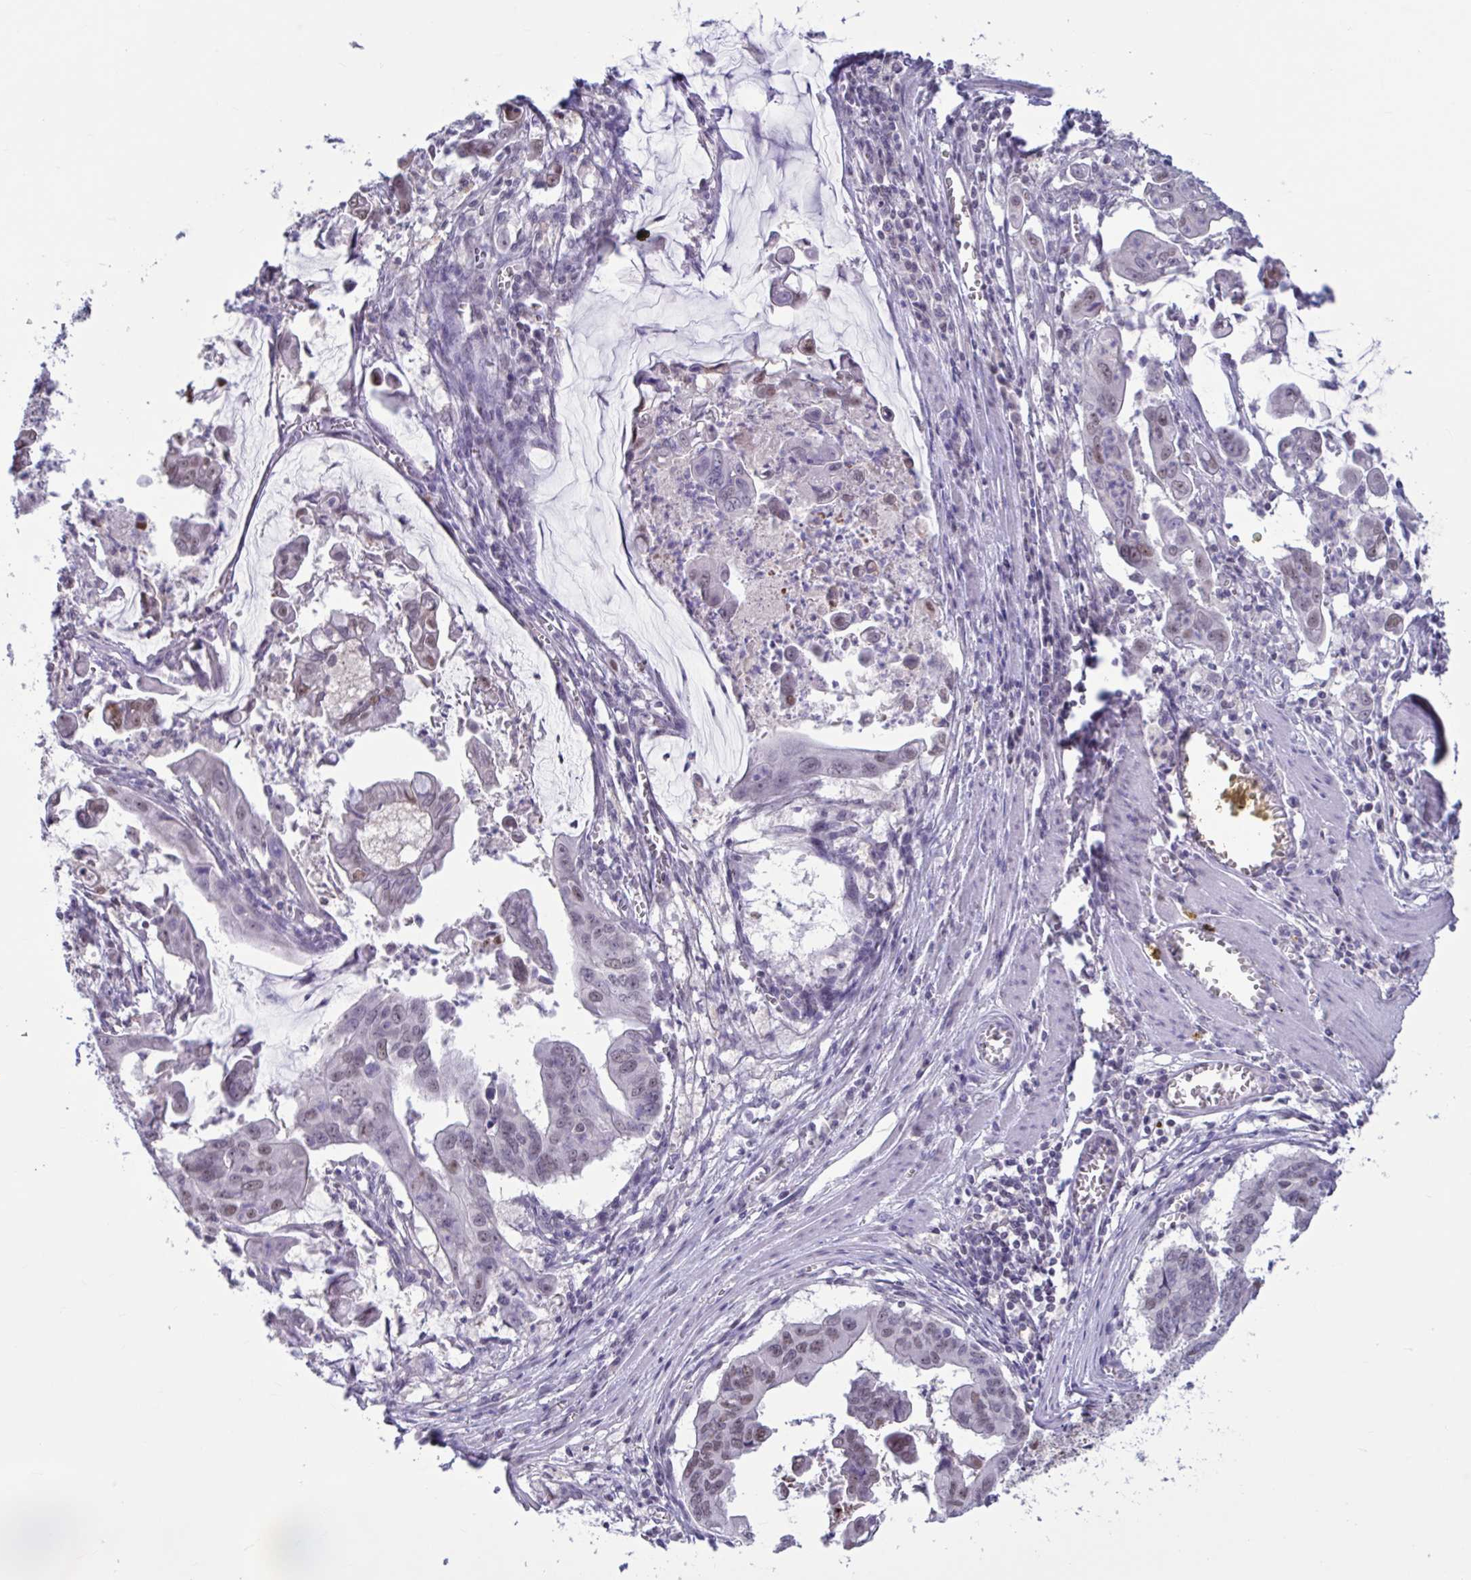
{"staining": {"intensity": "weak", "quantity": "<25%", "location": "nuclear"}, "tissue": "stomach cancer", "cell_type": "Tumor cells", "image_type": "cancer", "snomed": [{"axis": "morphology", "description": "Adenocarcinoma, NOS"}, {"axis": "topography", "description": "Stomach, upper"}], "caption": "Immunohistochemistry (IHC) of human stomach adenocarcinoma displays no staining in tumor cells.", "gene": "RBL1", "patient": {"sex": "male", "age": 80}}